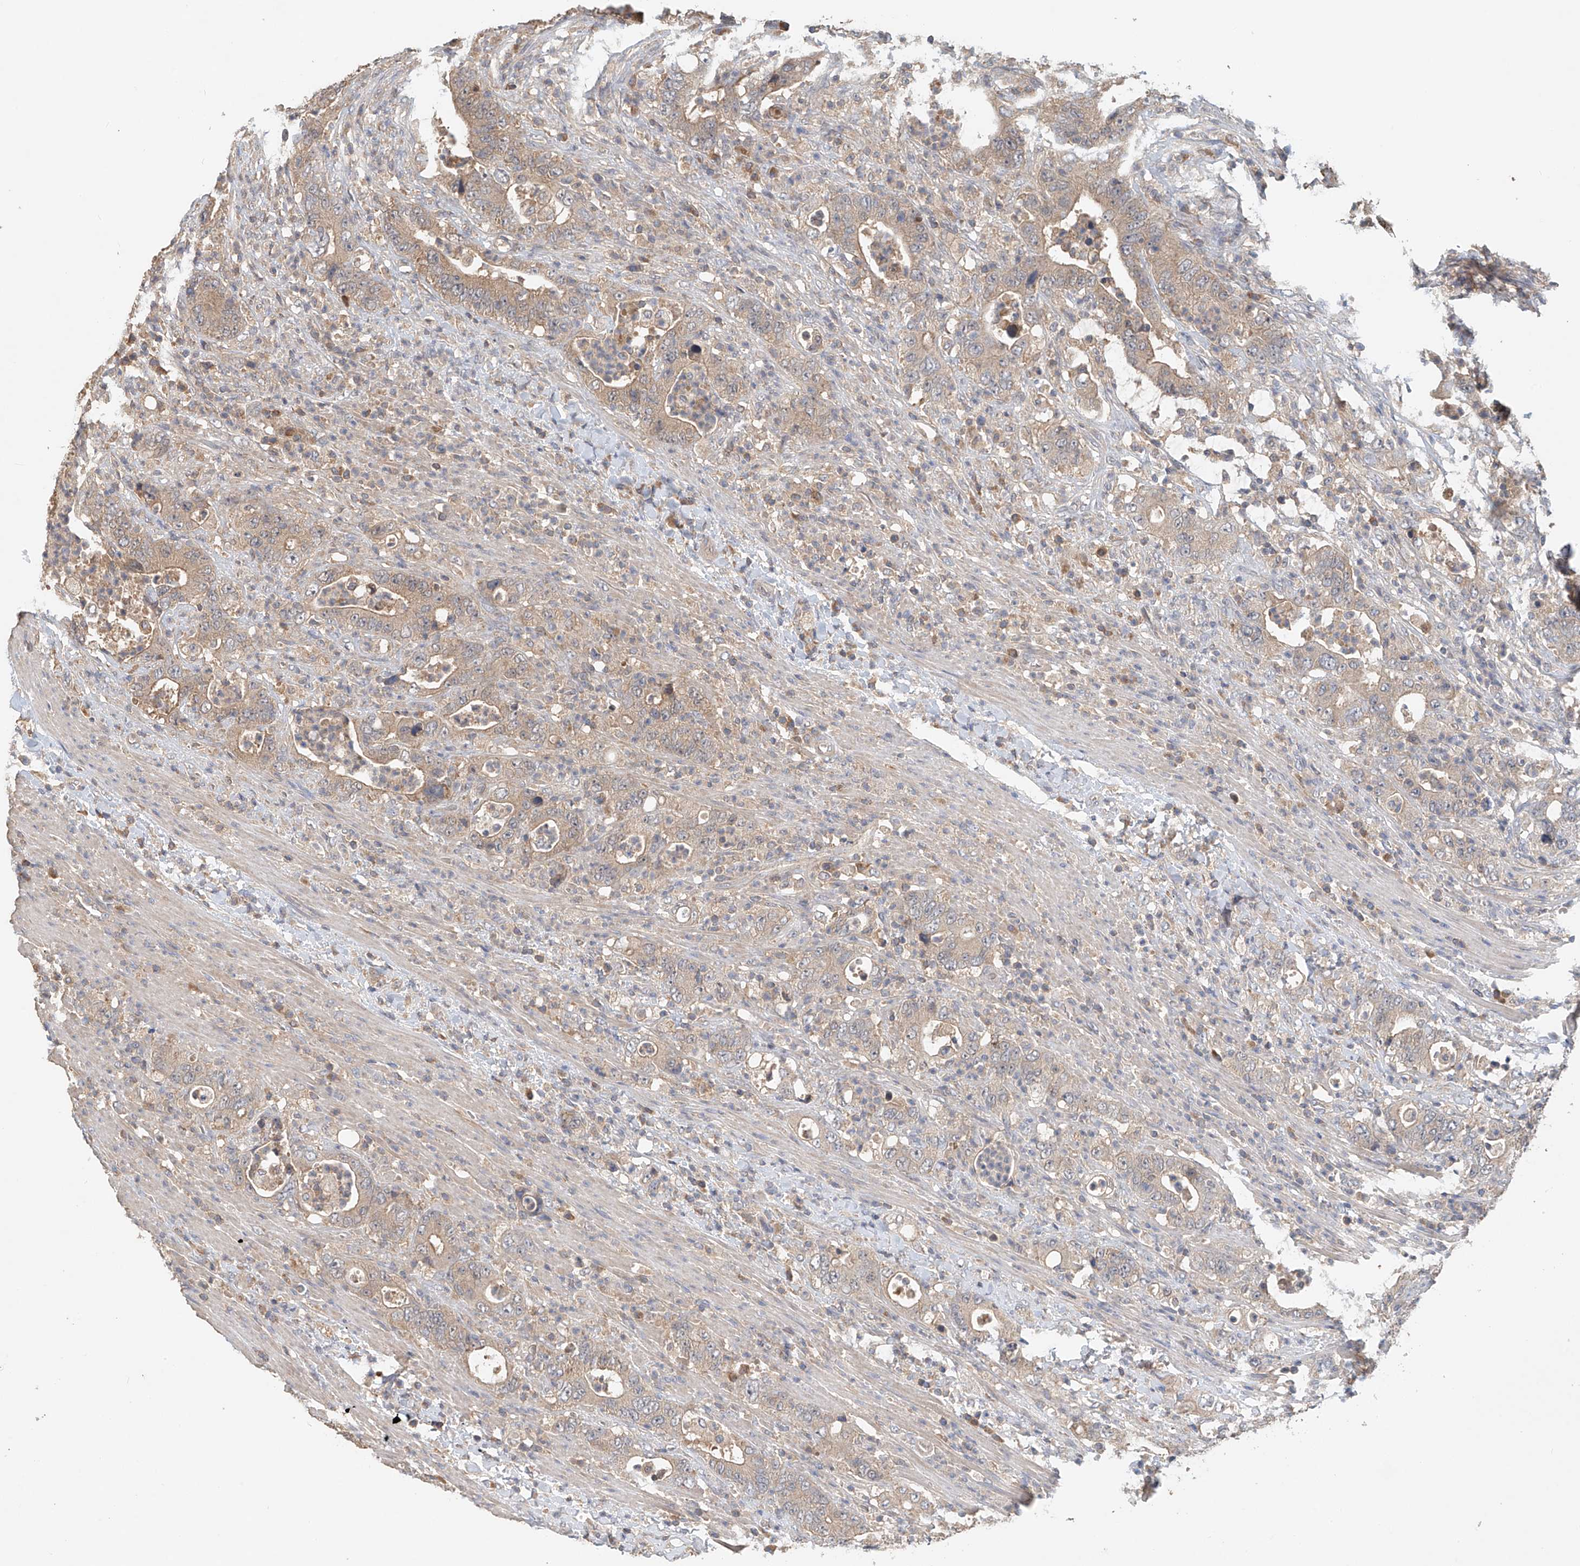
{"staining": {"intensity": "weak", "quantity": "25%-75%", "location": "cytoplasmic/membranous"}, "tissue": "colorectal cancer", "cell_type": "Tumor cells", "image_type": "cancer", "snomed": [{"axis": "morphology", "description": "Adenocarcinoma, NOS"}, {"axis": "topography", "description": "Colon"}], "caption": "IHC micrograph of human adenocarcinoma (colorectal) stained for a protein (brown), which displays low levels of weak cytoplasmic/membranous expression in approximately 25%-75% of tumor cells.", "gene": "GNB1L", "patient": {"sex": "female", "age": 75}}